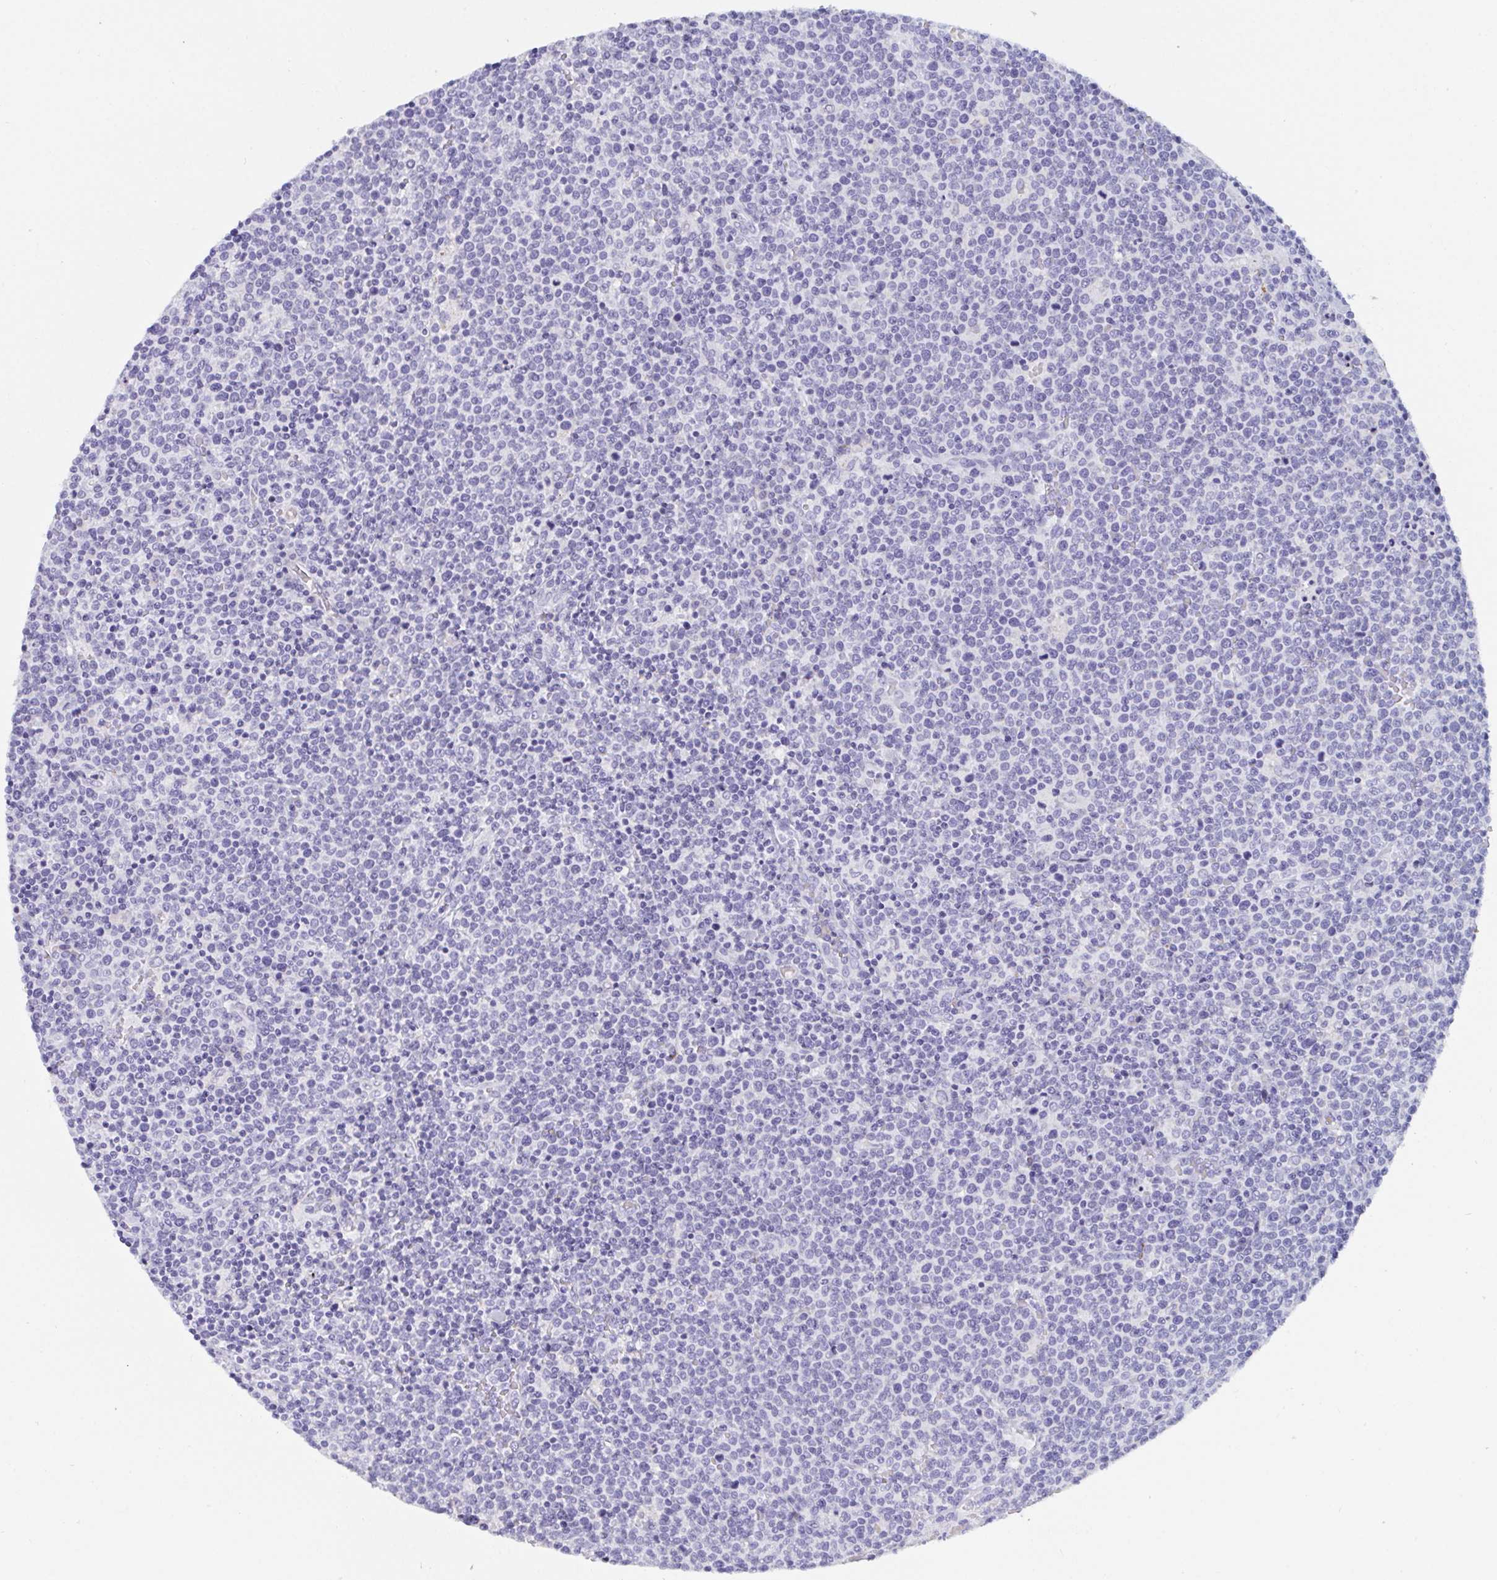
{"staining": {"intensity": "negative", "quantity": "none", "location": "none"}, "tissue": "lymphoma", "cell_type": "Tumor cells", "image_type": "cancer", "snomed": [{"axis": "morphology", "description": "Malignant lymphoma, non-Hodgkin's type, High grade"}, {"axis": "topography", "description": "Lymph node"}], "caption": "An image of human malignant lymphoma, non-Hodgkin's type (high-grade) is negative for staining in tumor cells.", "gene": "OXLD1", "patient": {"sex": "male", "age": 61}}